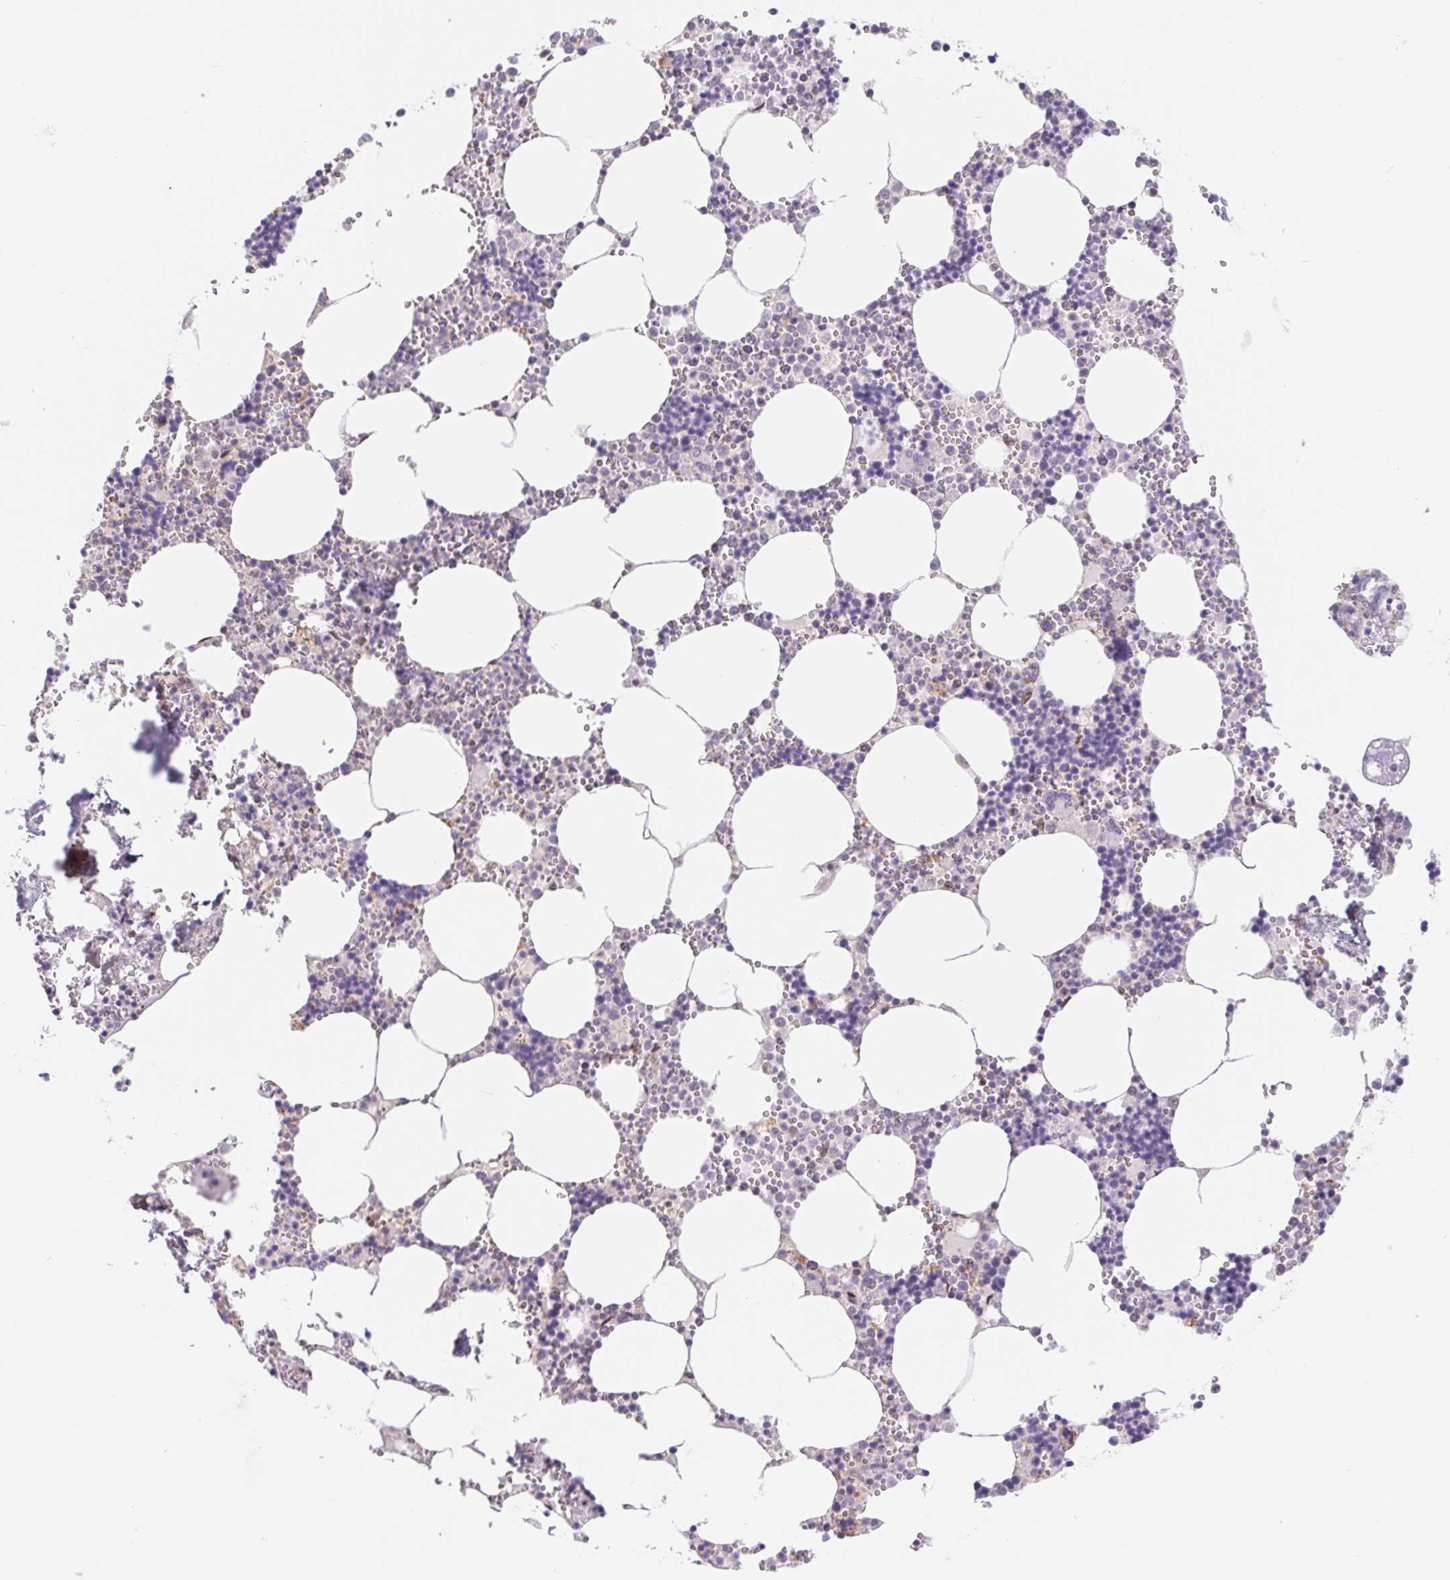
{"staining": {"intensity": "negative", "quantity": "none", "location": "none"}, "tissue": "bone marrow", "cell_type": "Hematopoietic cells", "image_type": "normal", "snomed": [{"axis": "morphology", "description": "Normal tissue, NOS"}, {"axis": "topography", "description": "Bone marrow"}], "caption": "Hematopoietic cells are negative for protein expression in benign human bone marrow. Brightfield microscopy of IHC stained with DAB (brown) and hematoxylin (blue), captured at high magnification.", "gene": "CAND1", "patient": {"sex": "male", "age": 54}}